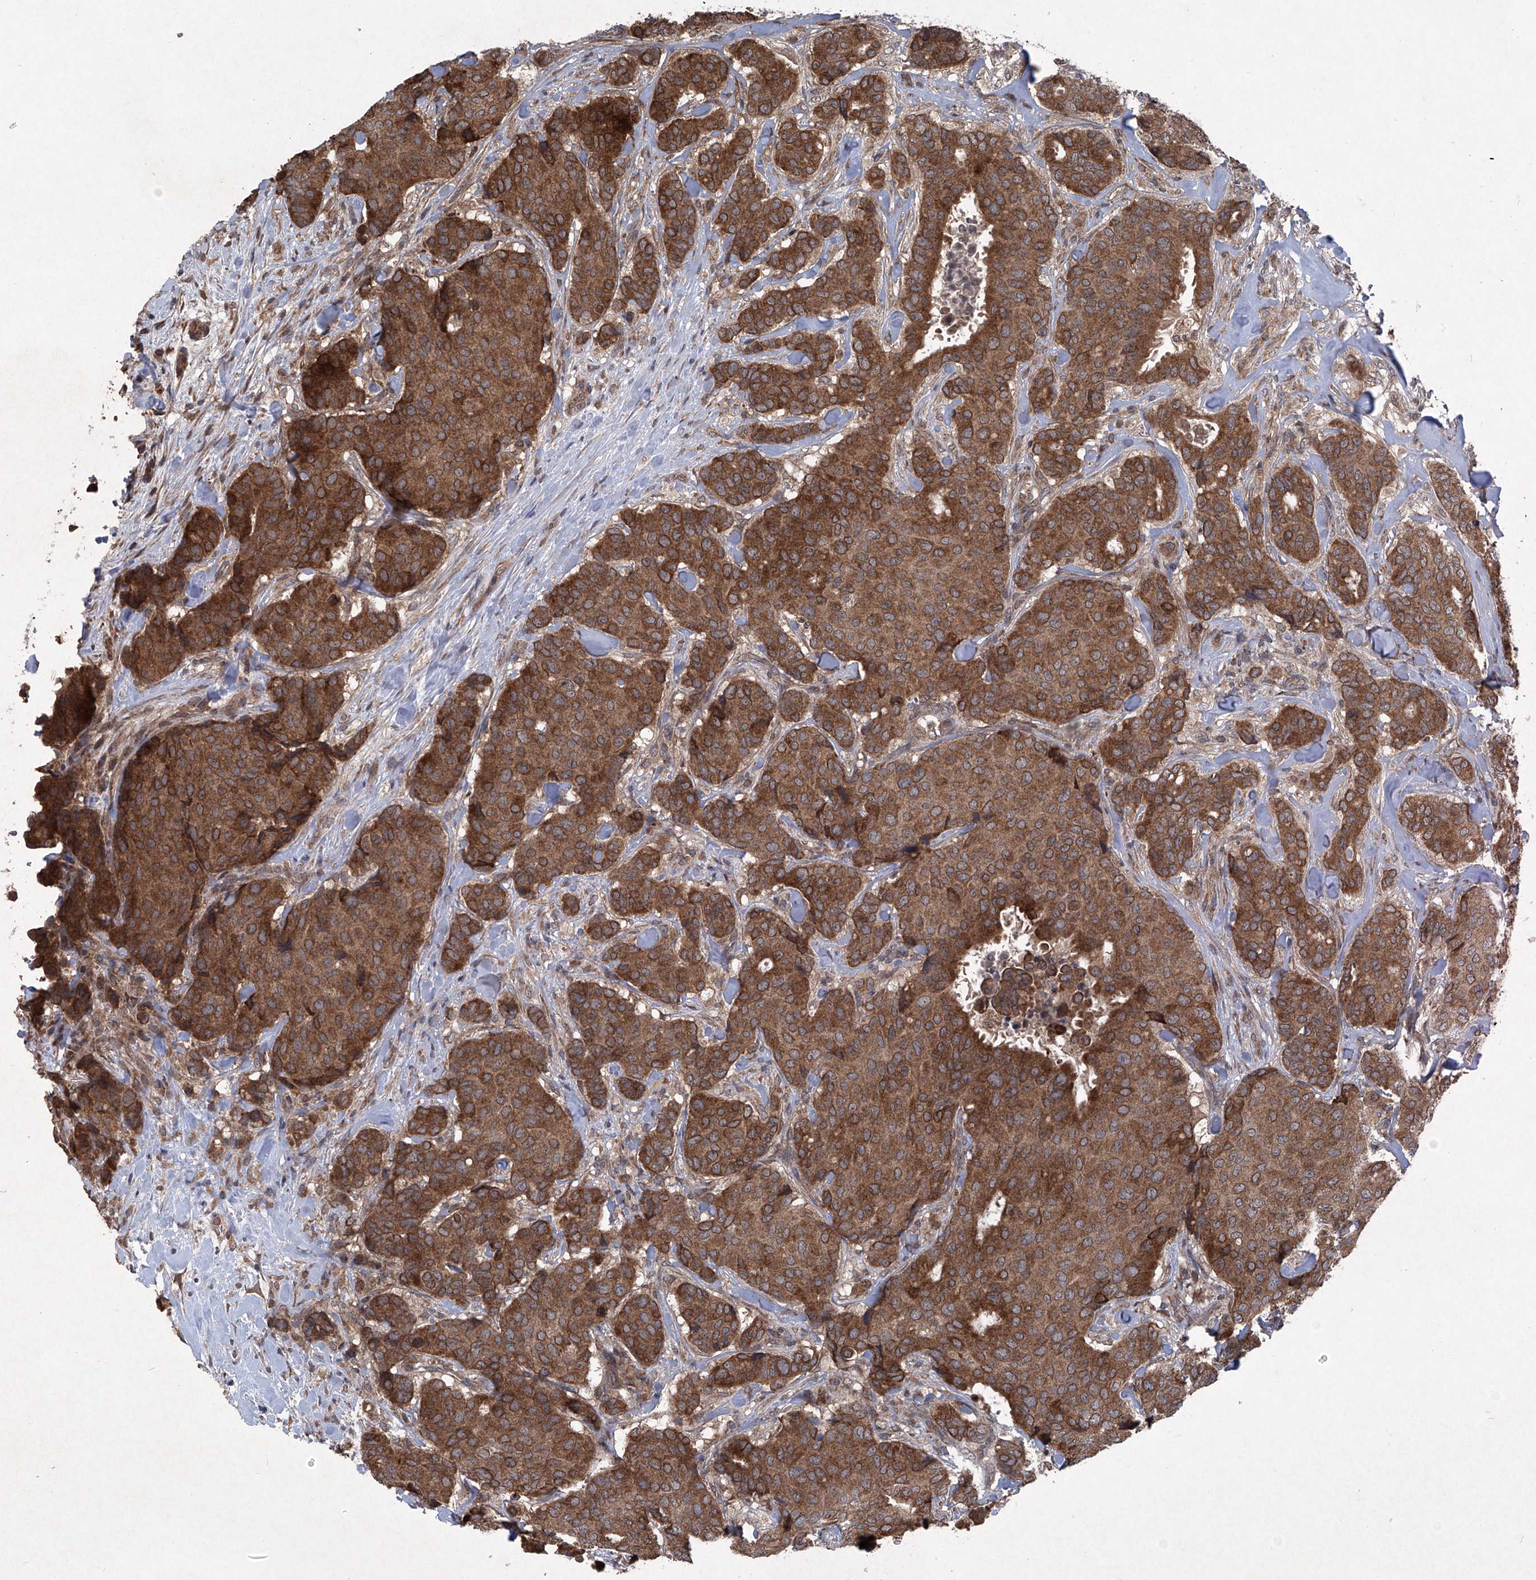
{"staining": {"intensity": "strong", "quantity": ">75%", "location": "cytoplasmic/membranous"}, "tissue": "breast cancer", "cell_type": "Tumor cells", "image_type": "cancer", "snomed": [{"axis": "morphology", "description": "Duct carcinoma"}, {"axis": "topography", "description": "Breast"}], "caption": "An immunohistochemistry micrograph of neoplastic tissue is shown. Protein staining in brown shows strong cytoplasmic/membranous positivity in breast cancer (invasive ductal carcinoma) within tumor cells.", "gene": "SUMF2", "patient": {"sex": "female", "age": 75}}